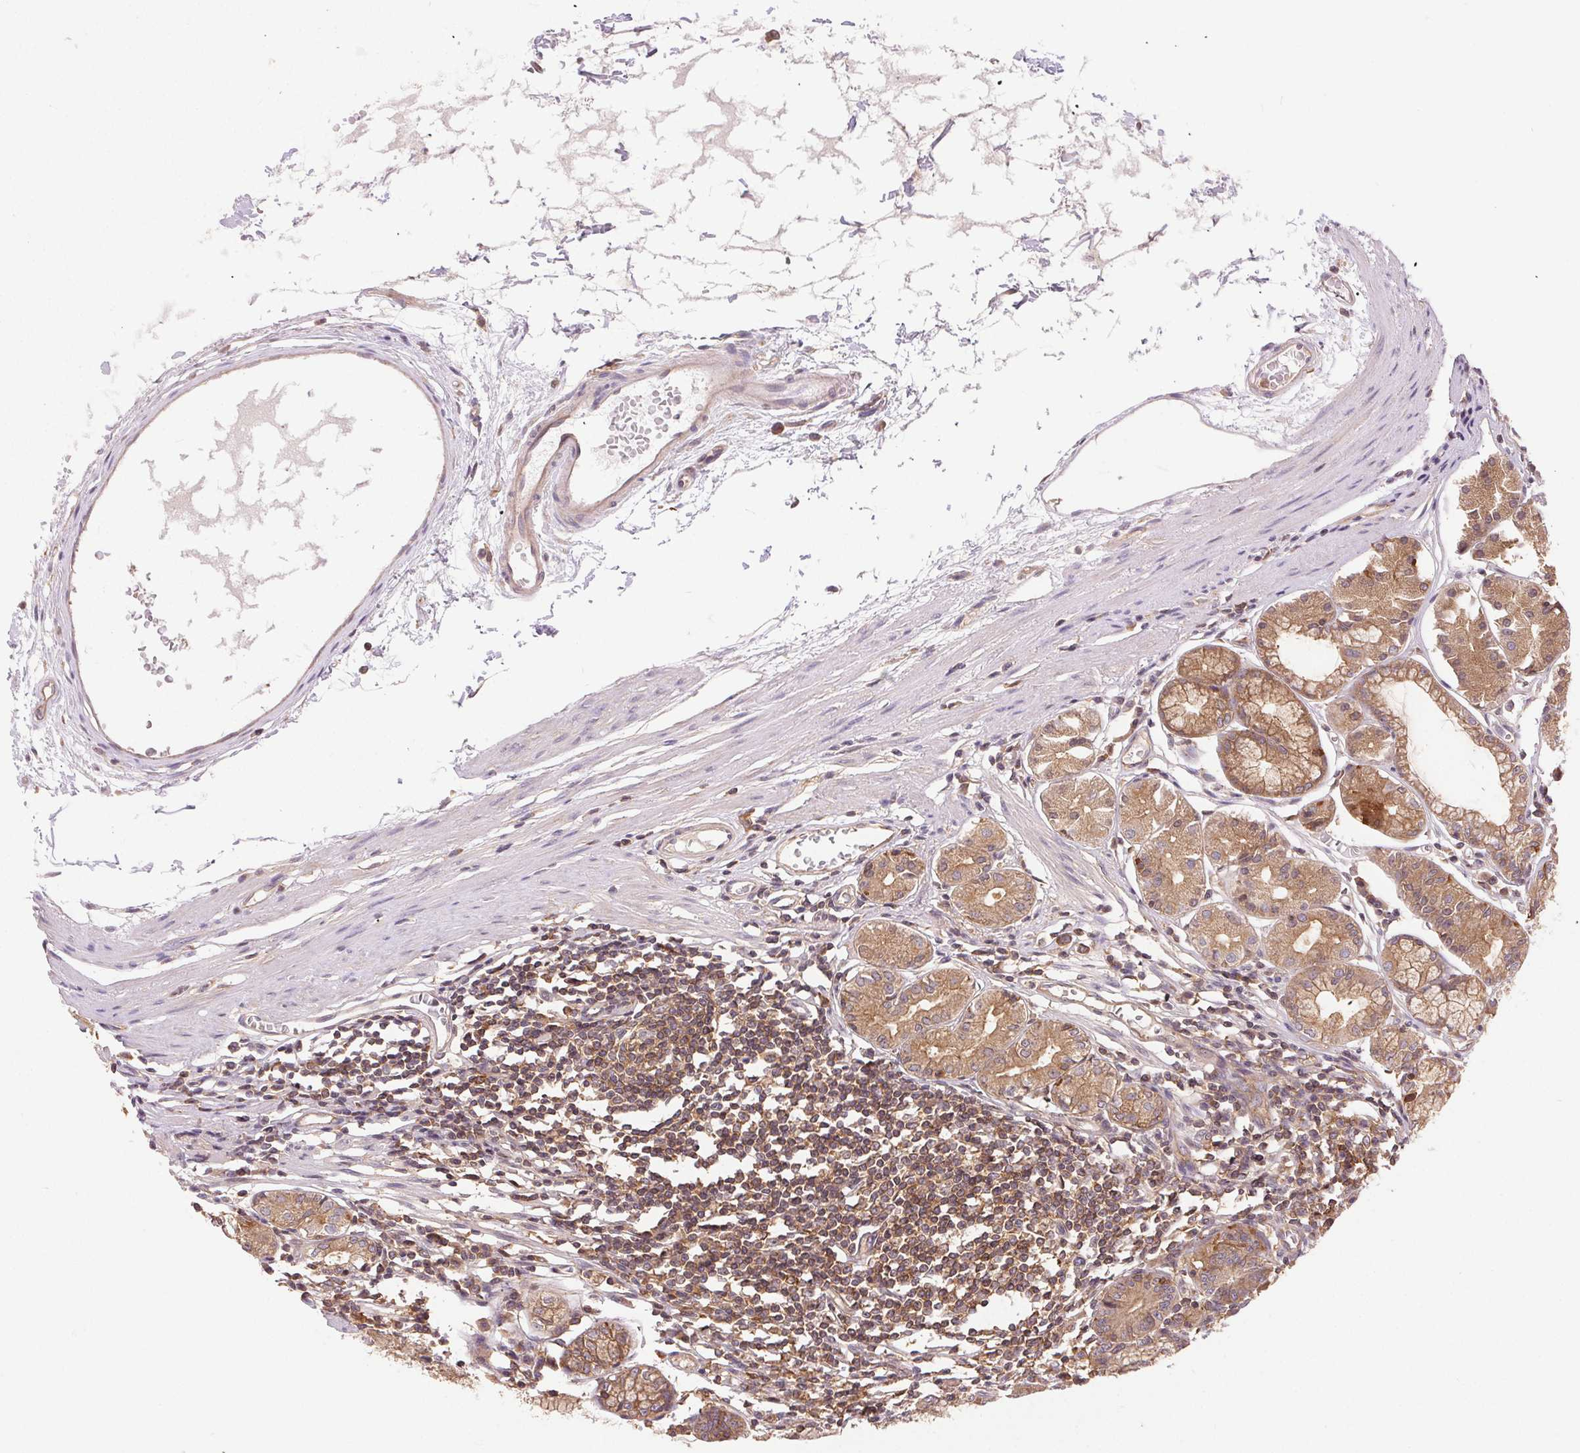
{"staining": {"intensity": "moderate", "quantity": ">75%", "location": "cytoplasmic/membranous"}, "tissue": "stomach", "cell_type": "Glandular cells", "image_type": "normal", "snomed": [{"axis": "morphology", "description": "Normal tissue, NOS"}, {"axis": "topography", "description": "Stomach"}], "caption": "Benign stomach demonstrates moderate cytoplasmic/membranous expression in about >75% of glandular cells.", "gene": "GDI1", "patient": {"sex": "male", "age": 55}}